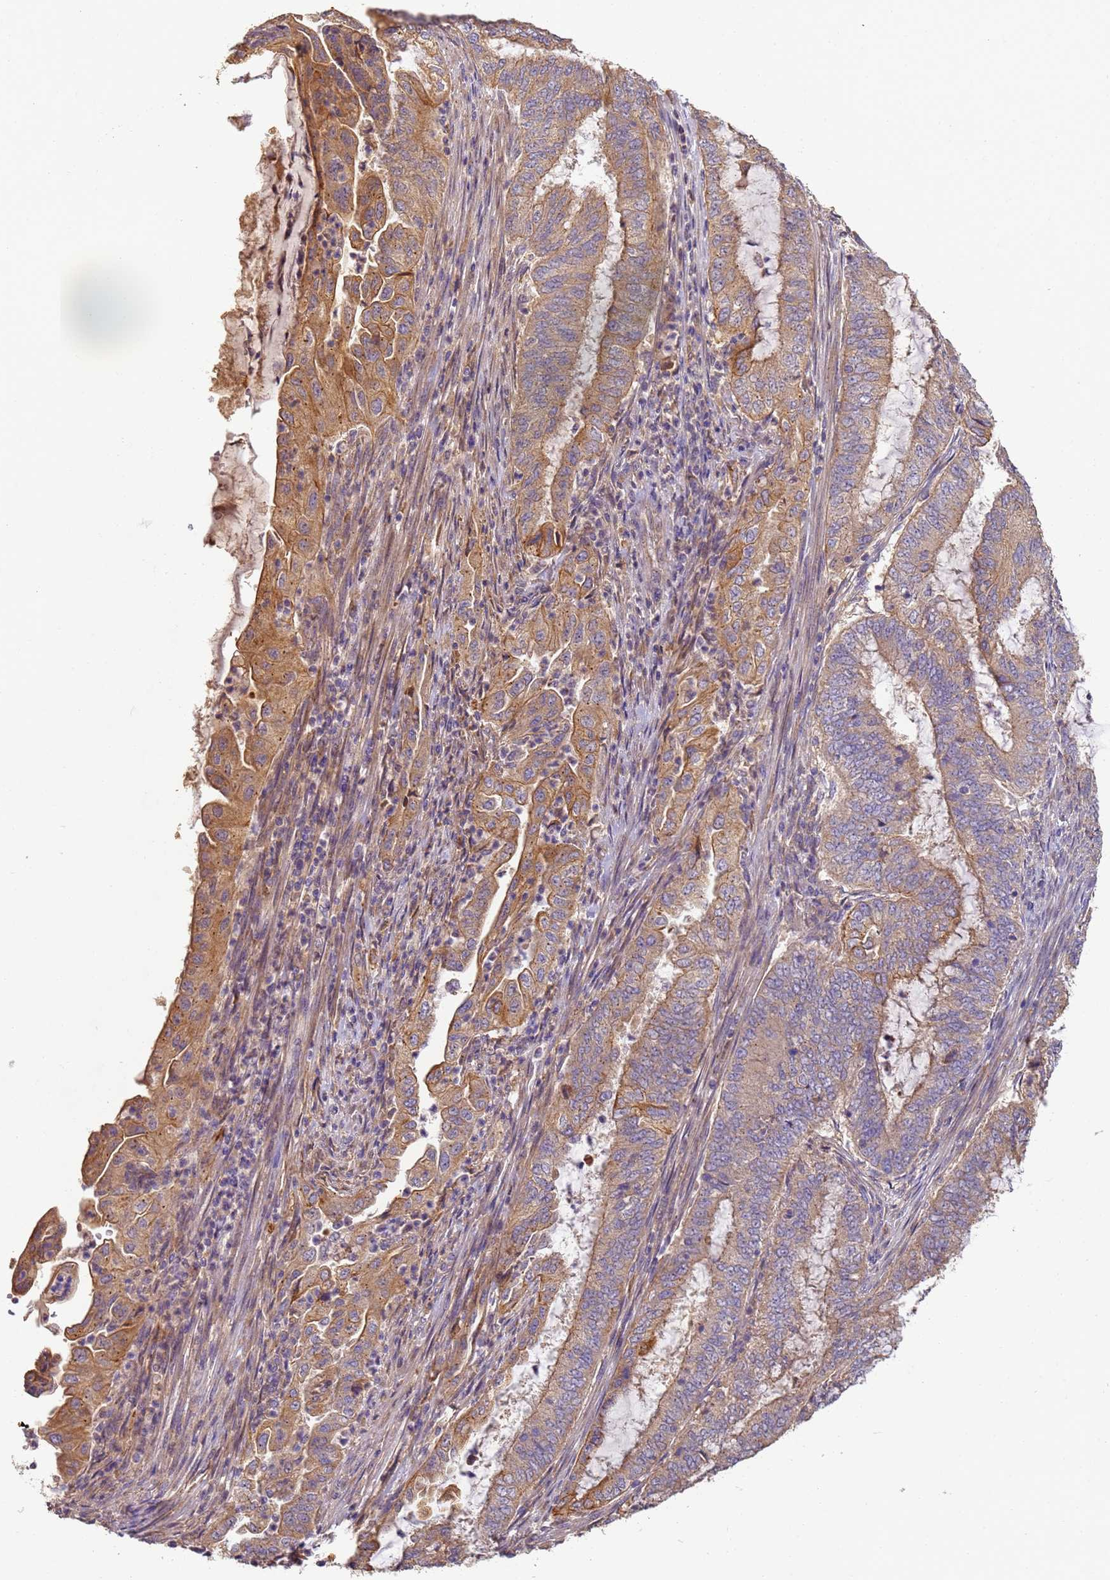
{"staining": {"intensity": "moderate", "quantity": ">75%", "location": "cytoplasmic/membranous"}, "tissue": "endometrial cancer", "cell_type": "Tumor cells", "image_type": "cancer", "snomed": [{"axis": "morphology", "description": "Adenocarcinoma, NOS"}, {"axis": "topography", "description": "Endometrium"}], "caption": "Protein staining displays moderate cytoplasmic/membranous positivity in about >75% of tumor cells in endometrial cancer (adenocarcinoma). The staining is performed using DAB brown chromogen to label protein expression. The nuclei are counter-stained blue using hematoxylin.", "gene": "TIGAR", "patient": {"sex": "female", "age": 51}}